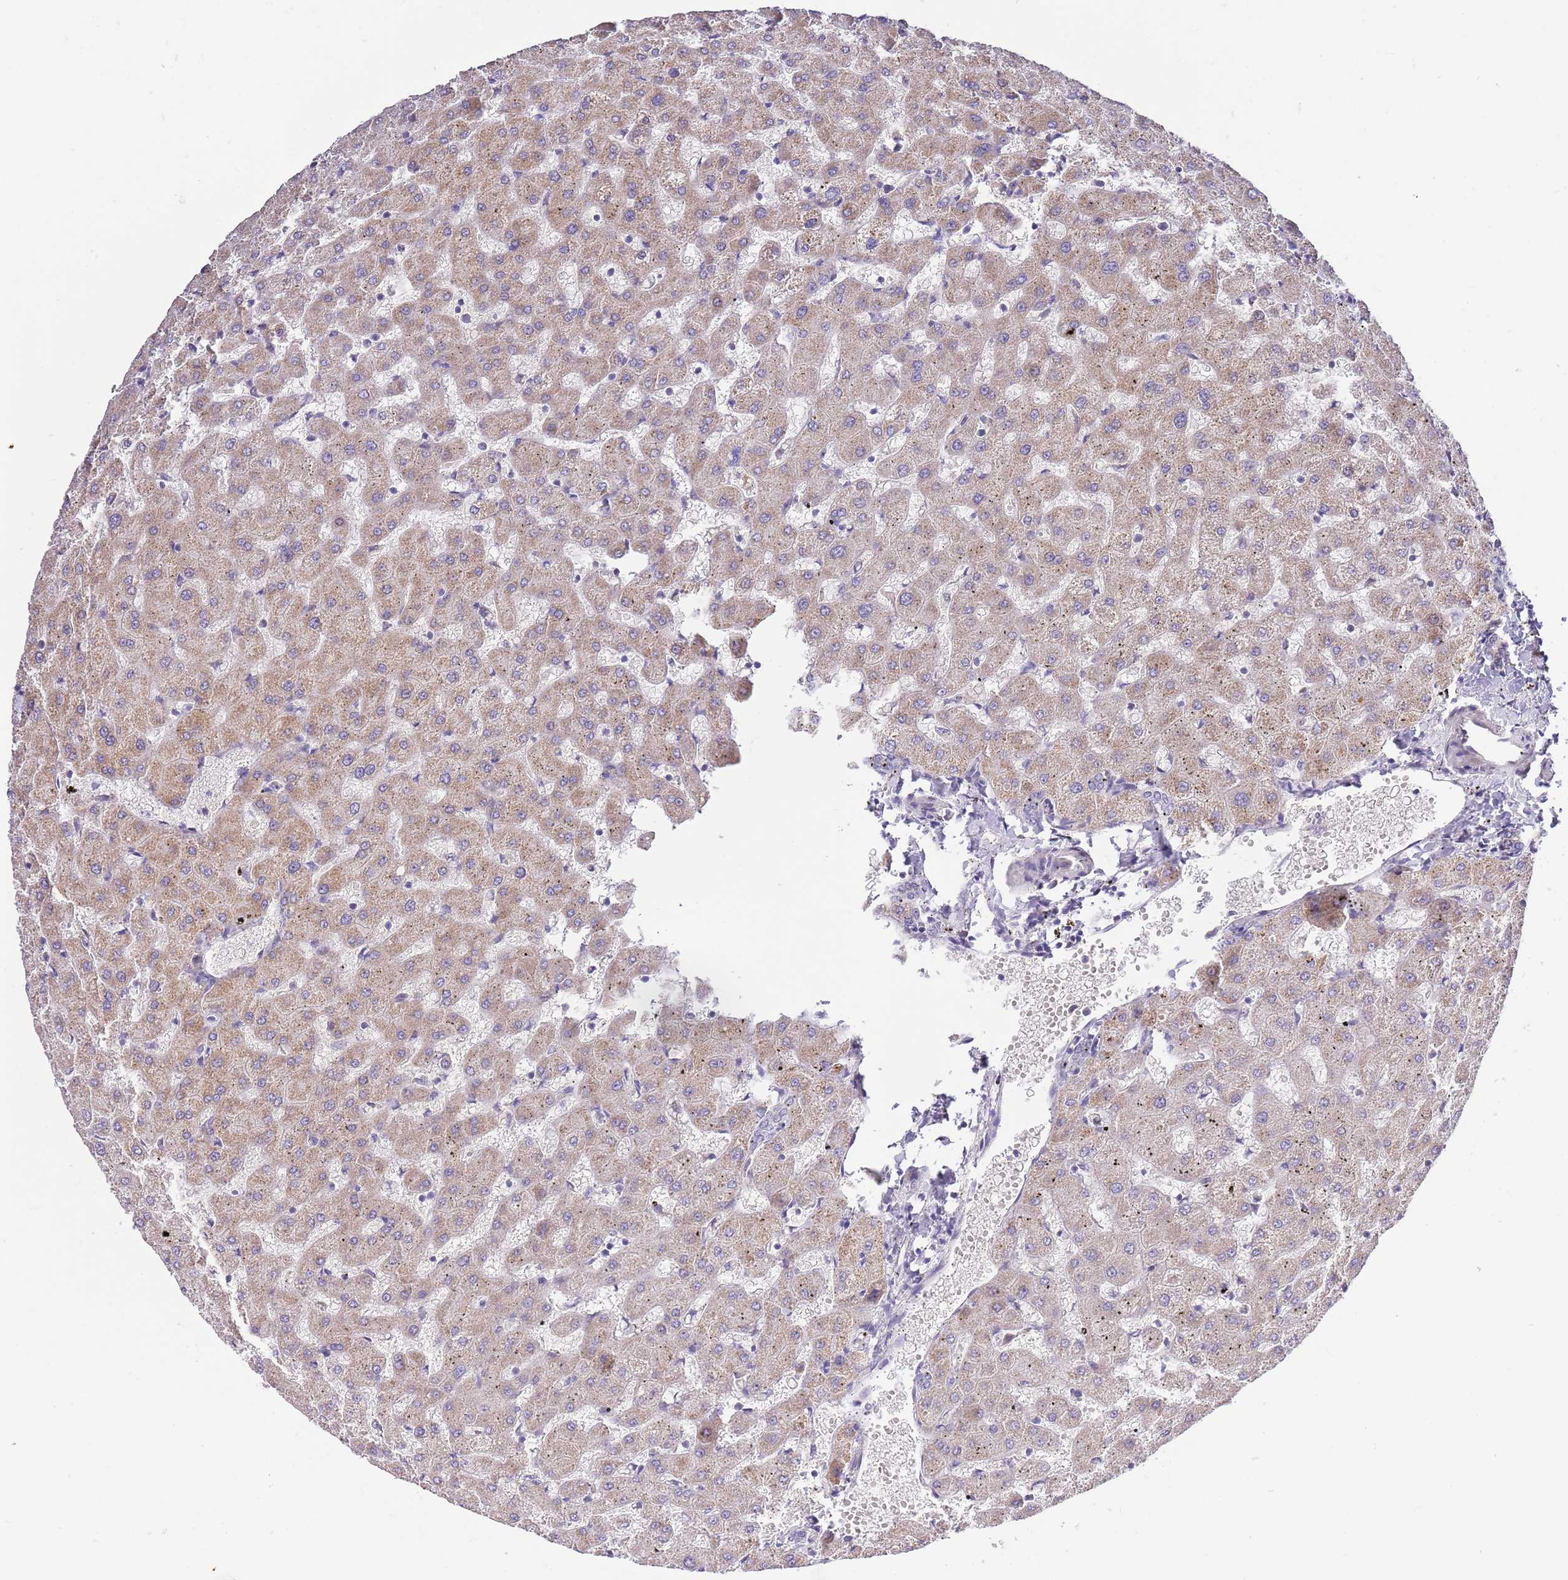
{"staining": {"intensity": "negative", "quantity": "none", "location": "none"}, "tissue": "liver", "cell_type": "Cholangiocytes", "image_type": "normal", "snomed": [{"axis": "morphology", "description": "Normal tissue, NOS"}, {"axis": "topography", "description": "Liver"}], "caption": "Immunohistochemistry histopathology image of benign human liver stained for a protein (brown), which demonstrates no staining in cholangiocytes. (DAB immunohistochemistry, high magnification).", "gene": "LIPJ", "patient": {"sex": "female", "age": 63}}